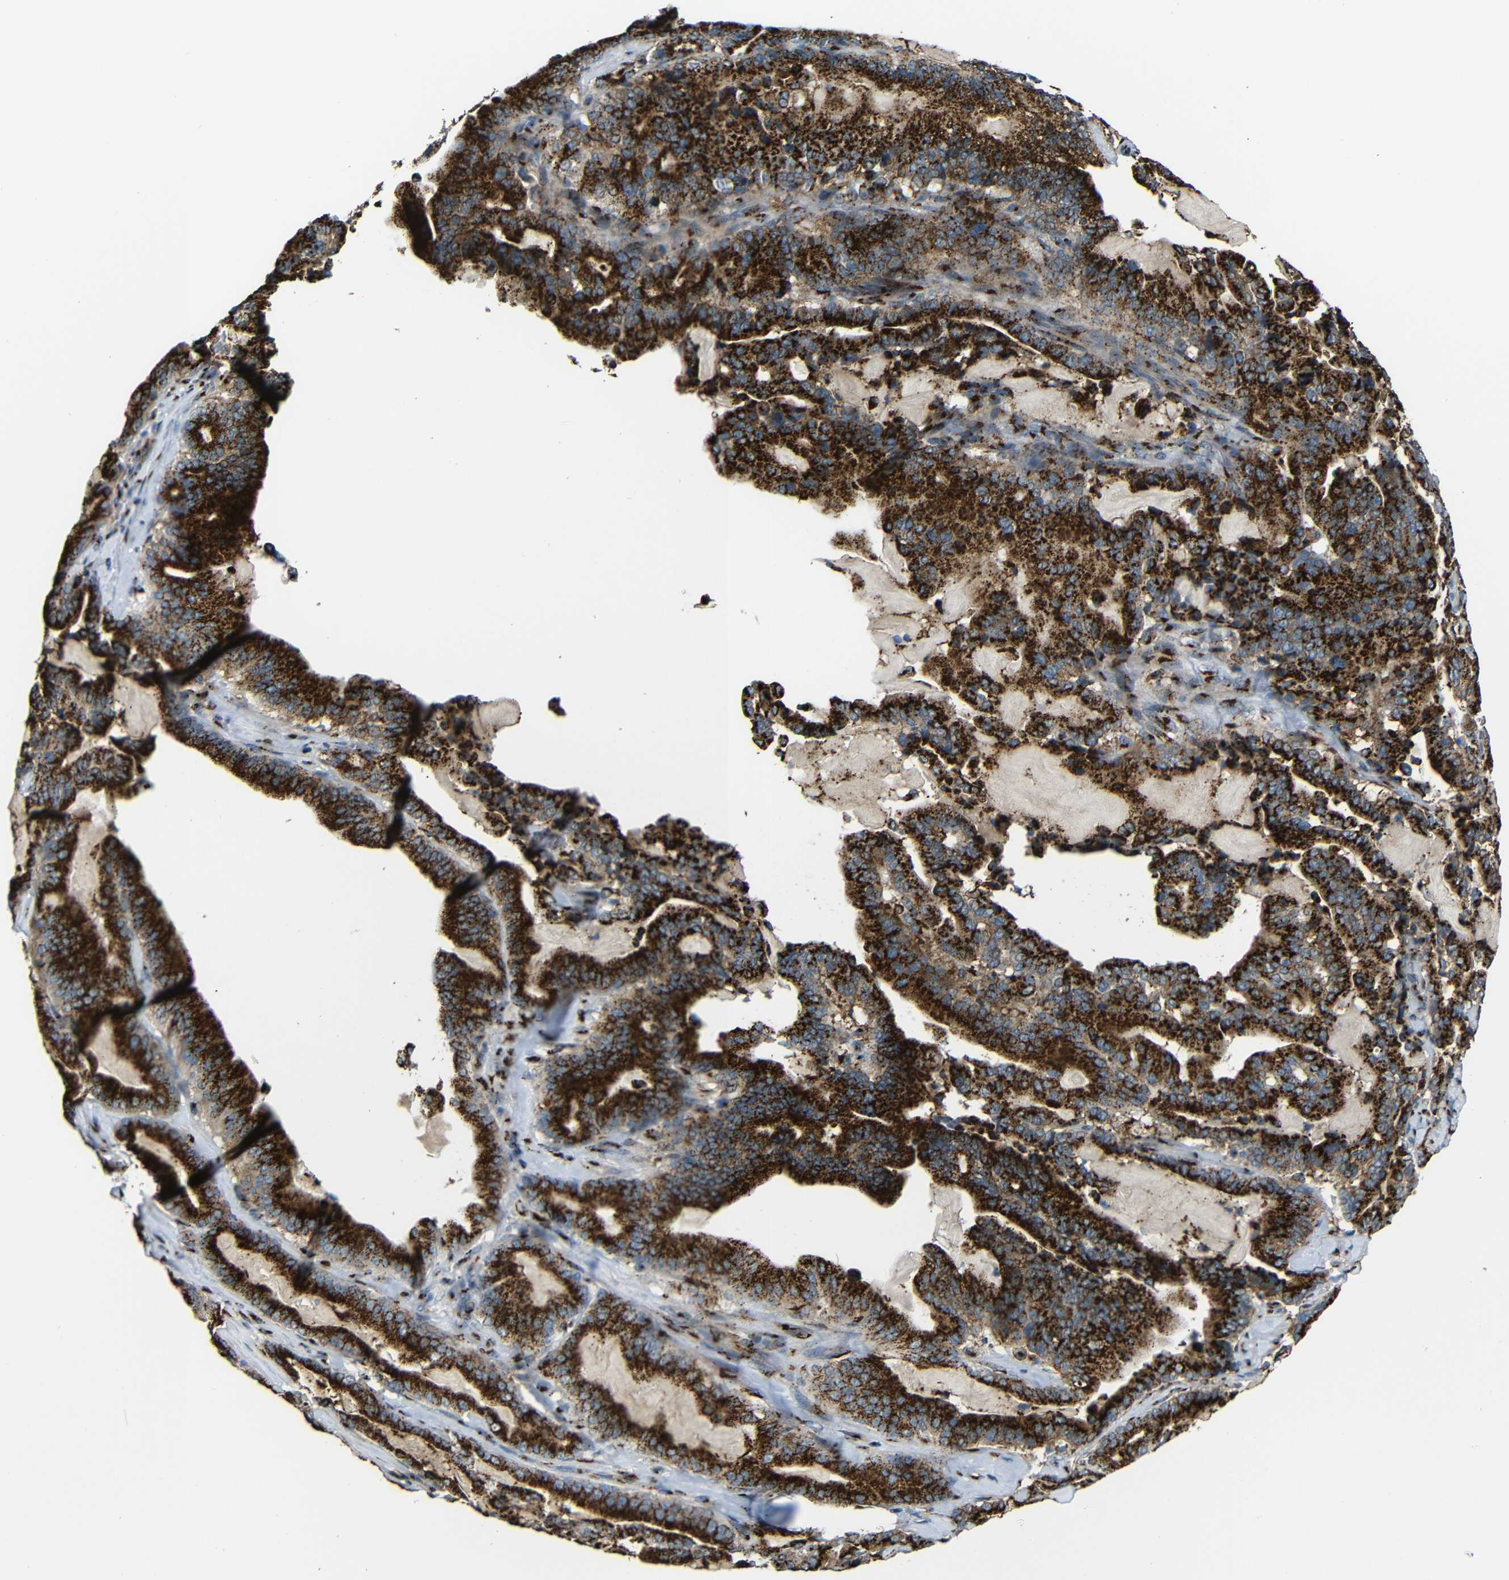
{"staining": {"intensity": "strong", "quantity": ">75%", "location": "cytoplasmic/membranous"}, "tissue": "pancreatic cancer", "cell_type": "Tumor cells", "image_type": "cancer", "snomed": [{"axis": "morphology", "description": "Adenocarcinoma, NOS"}, {"axis": "topography", "description": "Pancreas"}], "caption": "About >75% of tumor cells in human pancreatic adenocarcinoma exhibit strong cytoplasmic/membranous protein expression as visualized by brown immunohistochemical staining.", "gene": "TGOLN2", "patient": {"sex": "male", "age": 63}}